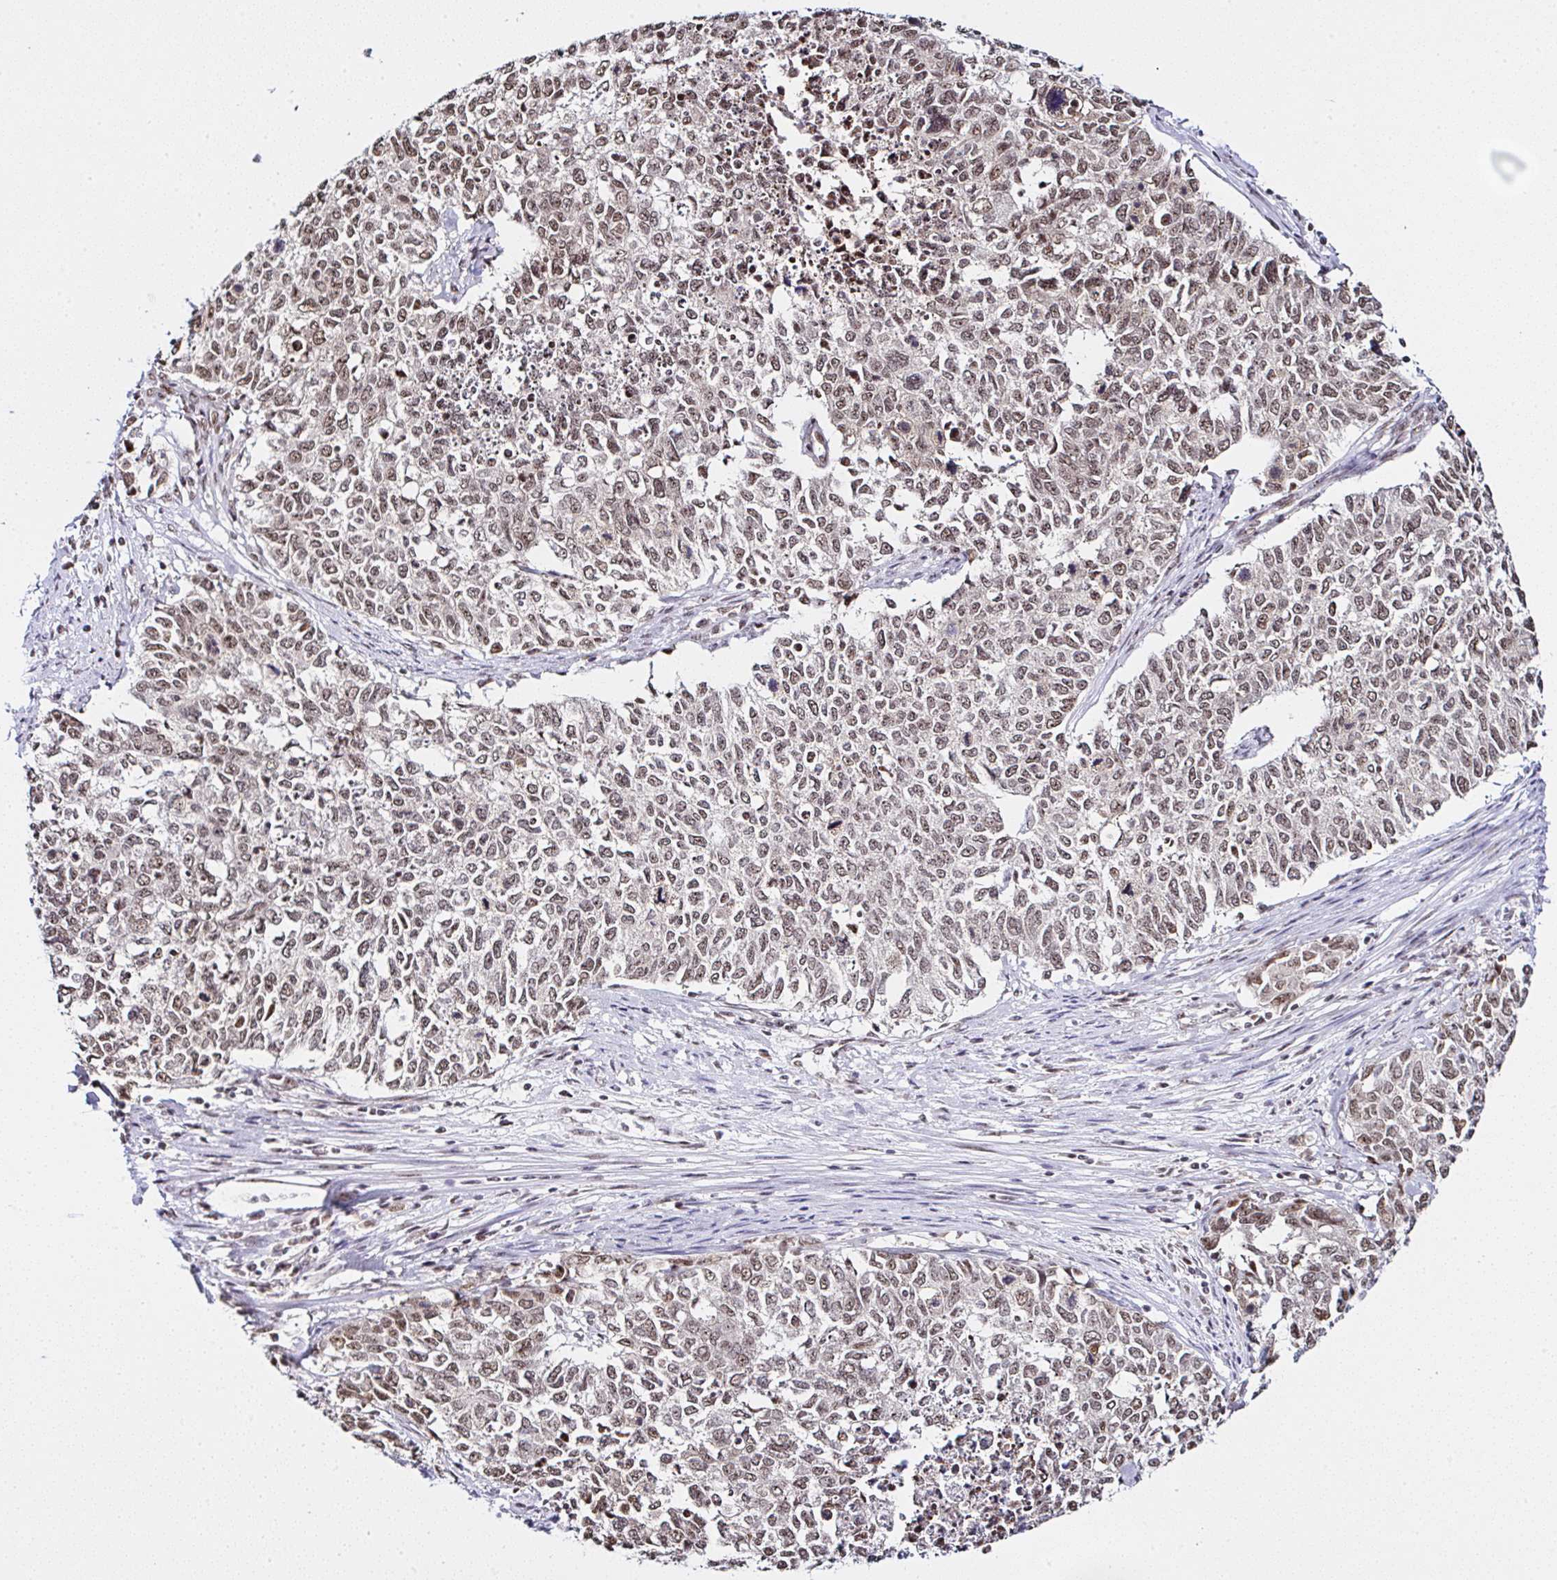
{"staining": {"intensity": "moderate", "quantity": ">75%", "location": "nuclear"}, "tissue": "cervical cancer", "cell_type": "Tumor cells", "image_type": "cancer", "snomed": [{"axis": "morphology", "description": "Adenocarcinoma, NOS"}, {"axis": "topography", "description": "Cervix"}], "caption": "Cervical cancer (adenocarcinoma) was stained to show a protein in brown. There is medium levels of moderate nuclear expression in about >75% of tumor cells.", "gene": "PTPN2", "patient": {"sex": "female", "age": 63}}